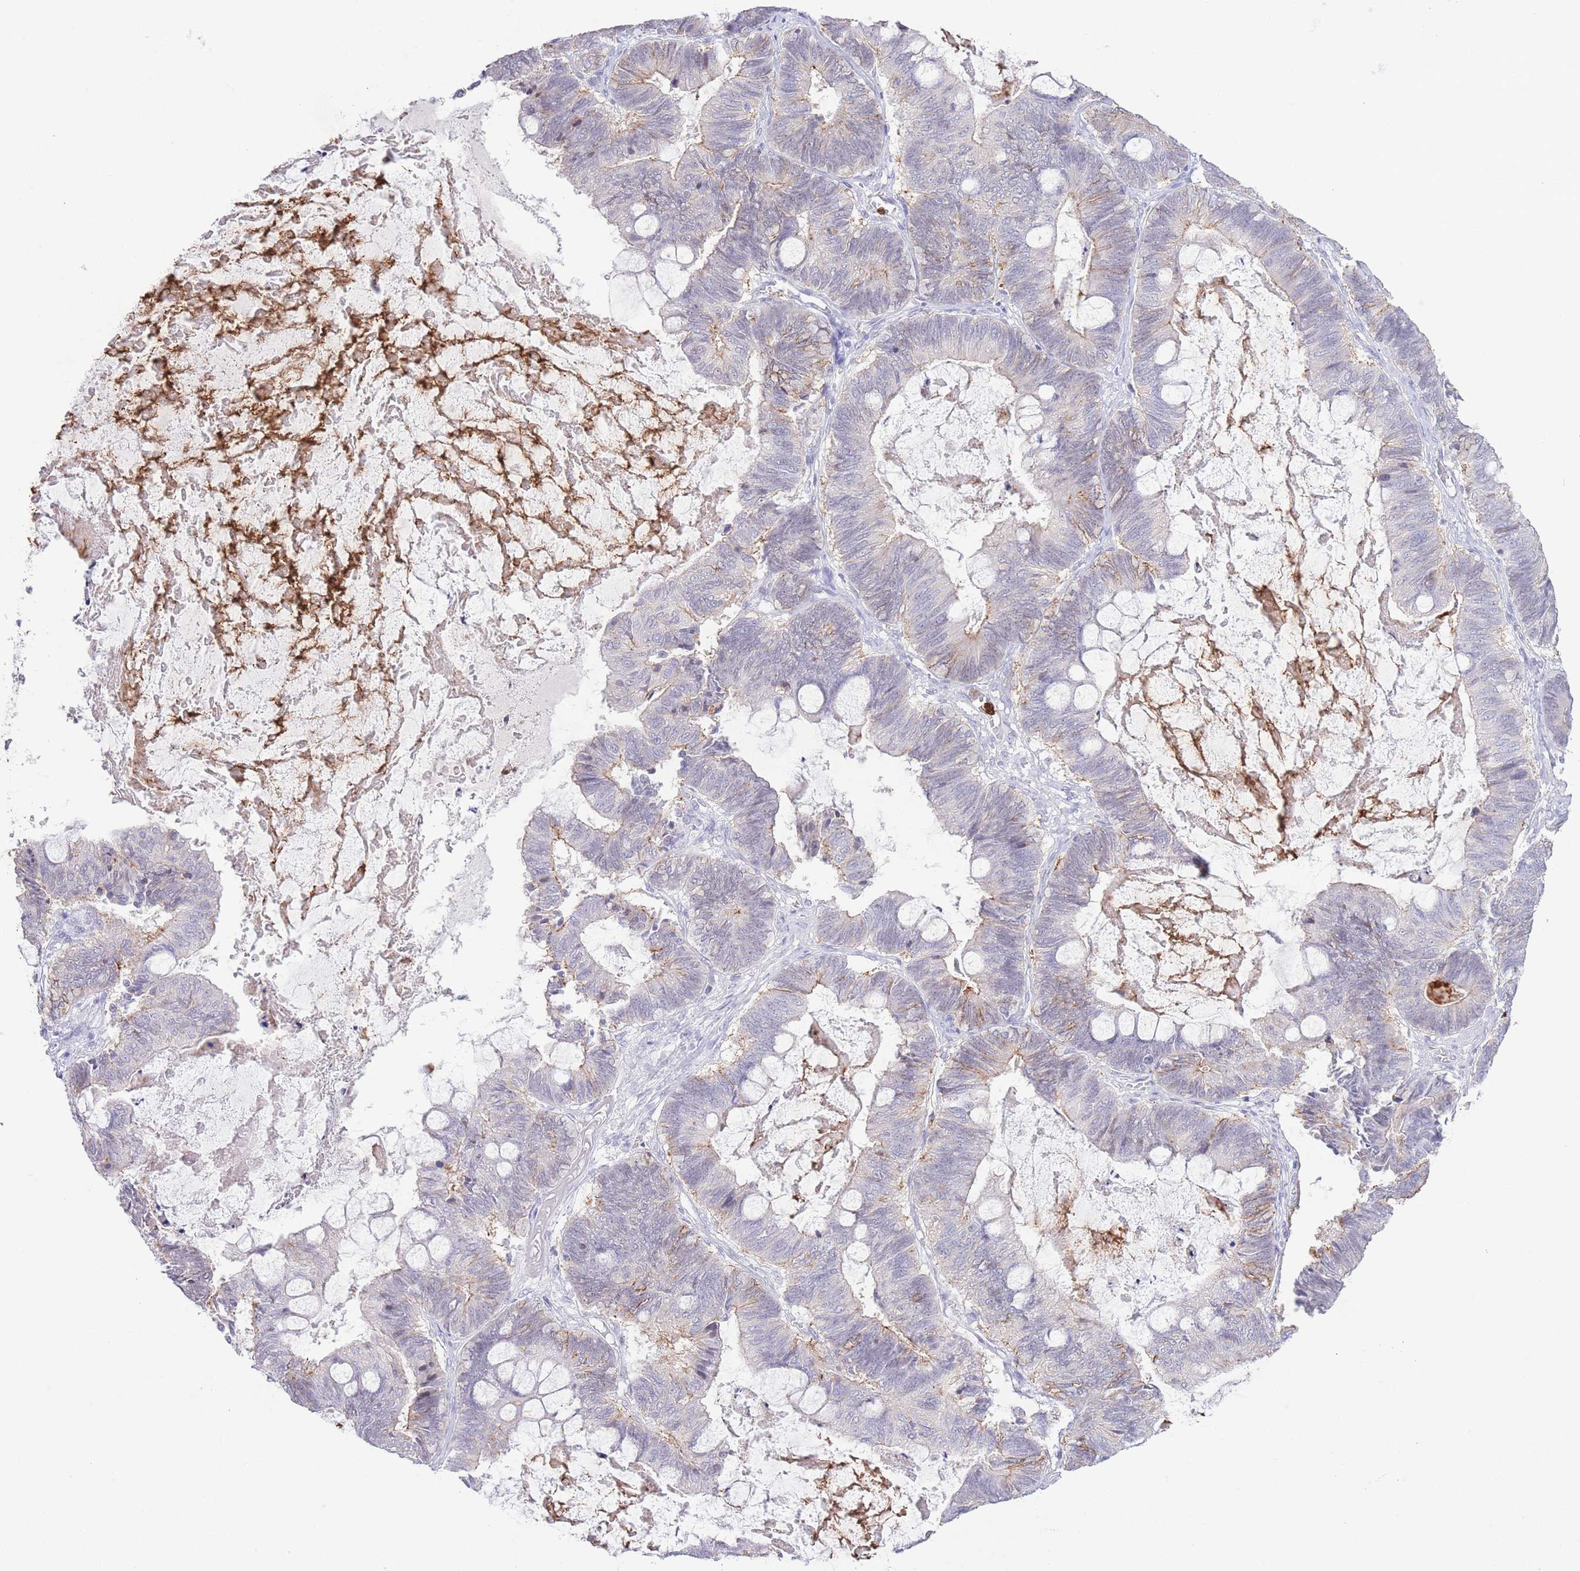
{"staining": {"intensity": "moderate", "quantity": "<25%", "location": "cytoplasmic/membranous"}, "tissue": "ovarian cancer", "cell_type": "Tumor cells", "image_type": "cancer", "snomed": [{"axis": "morphology", "description": "Cystadenocarcinoma, mucinous, NOS"}, {"axis": "topography", "description": "Ovary"}], "caption": "The image displays staining of ovarian cancer, revealing moderate cytoplasmic/membranous protein expression (brown color) within tumor cells. The protein is stained brown, and the nuclei are stained in blue (DAB IHC with brightfield microscopy, high magnification).", "gene": "LCLAT1", "patient": {"sex": "female", "age": 61}}